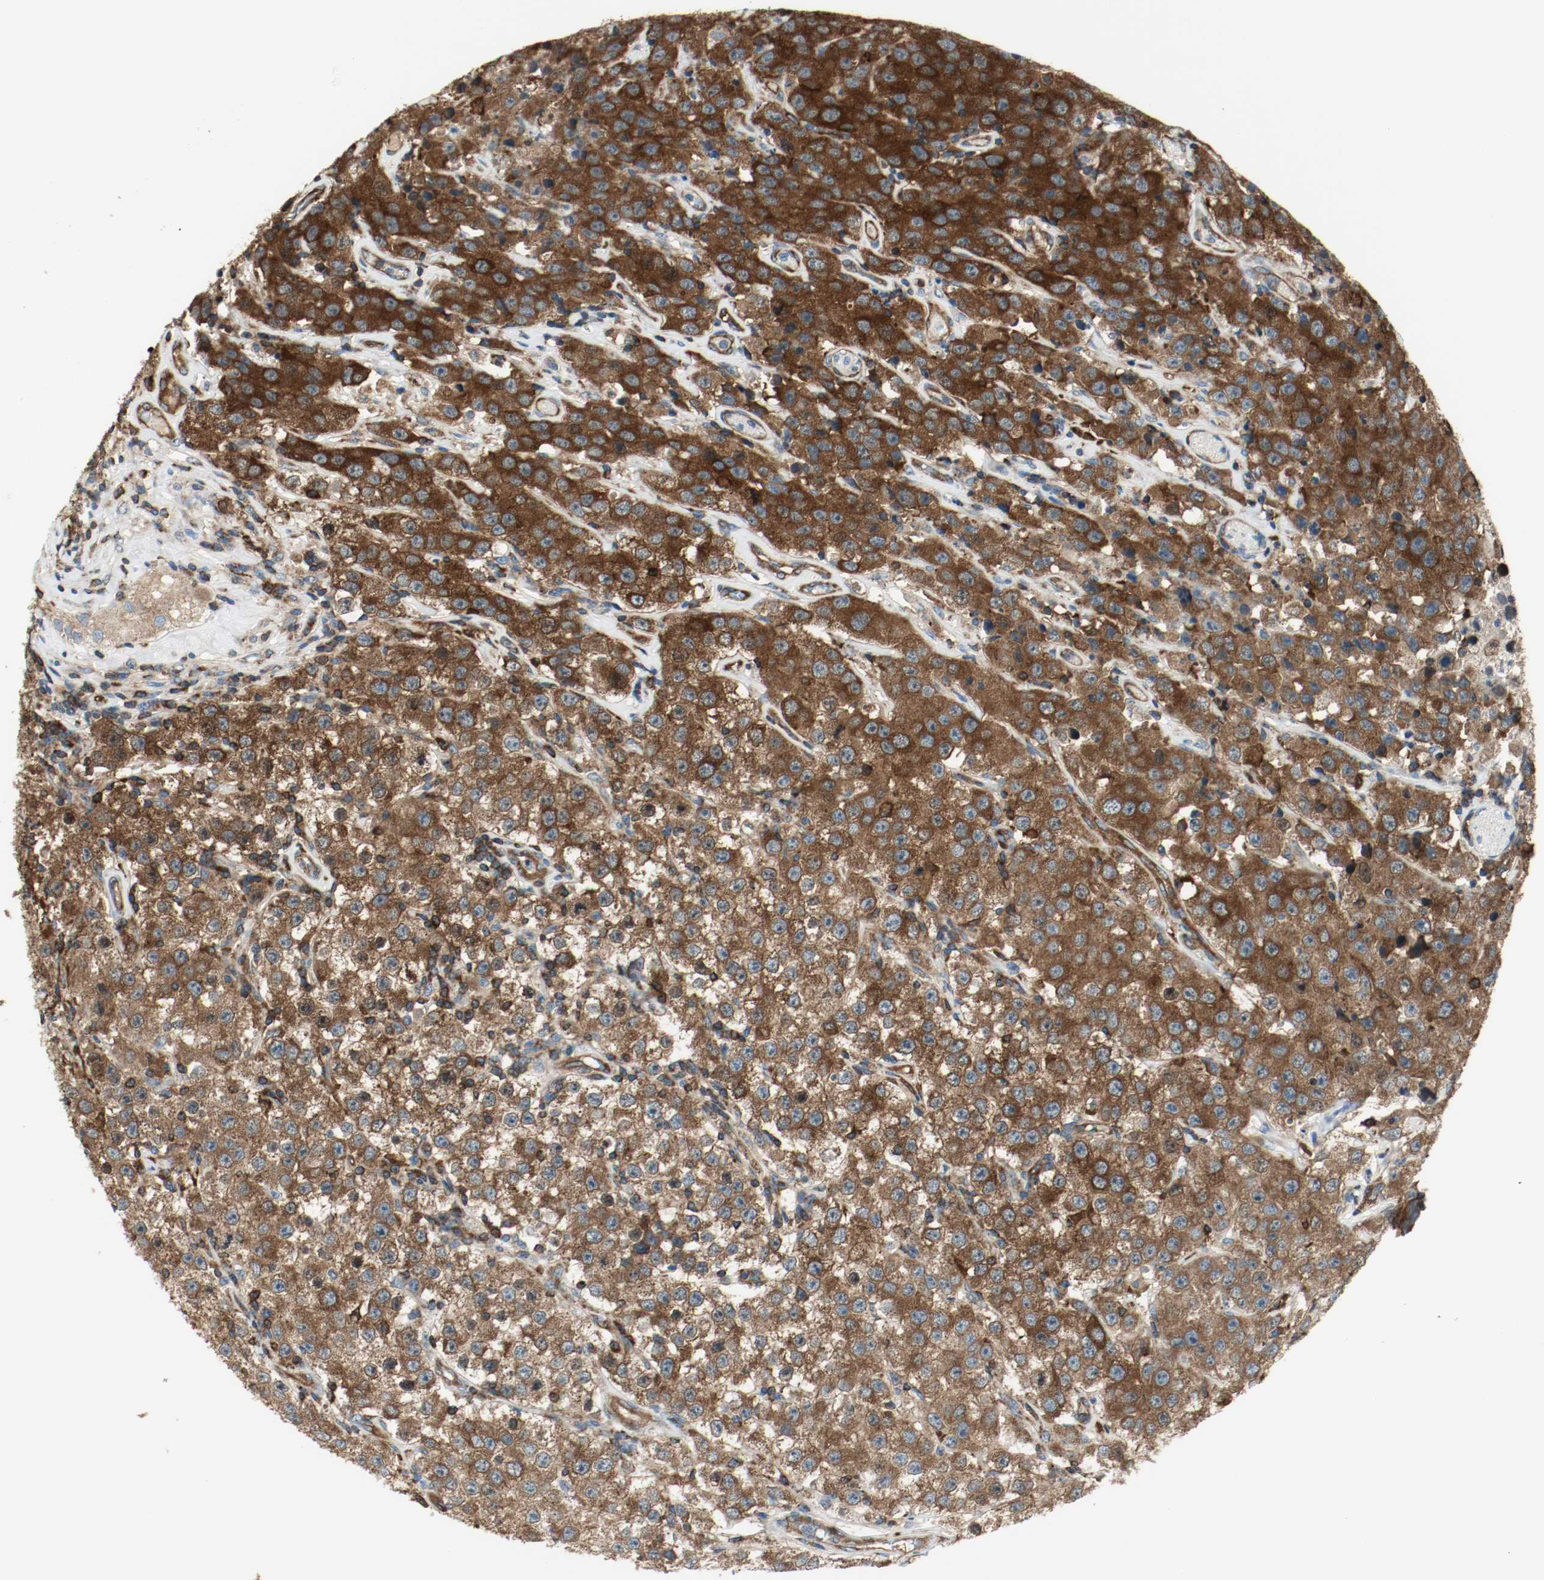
{"staining": {"intensity": "strong", "quantity": ">75%", "location": "cytoplasmic/membranous"}, "tissue": "testis cancer", "cell_type": "Tumor cells", "image_type": "cancer", "snomed": [{"axis": "morphology", "description": "Seminoma, NOS"}, {"axis": "topography", "description": "Testis"}], "caption": "A brown stain highlights strong cytoplasmic/membranous expression of a protein in testis cancer (seminoma) tumor cells. (DAB (3,3'-diaminobenzidine) IHC, brown staining for protein, blue staining for nuclei).", "gene": "PLCG1", "patient": {"sex": "male", "age": 52}}